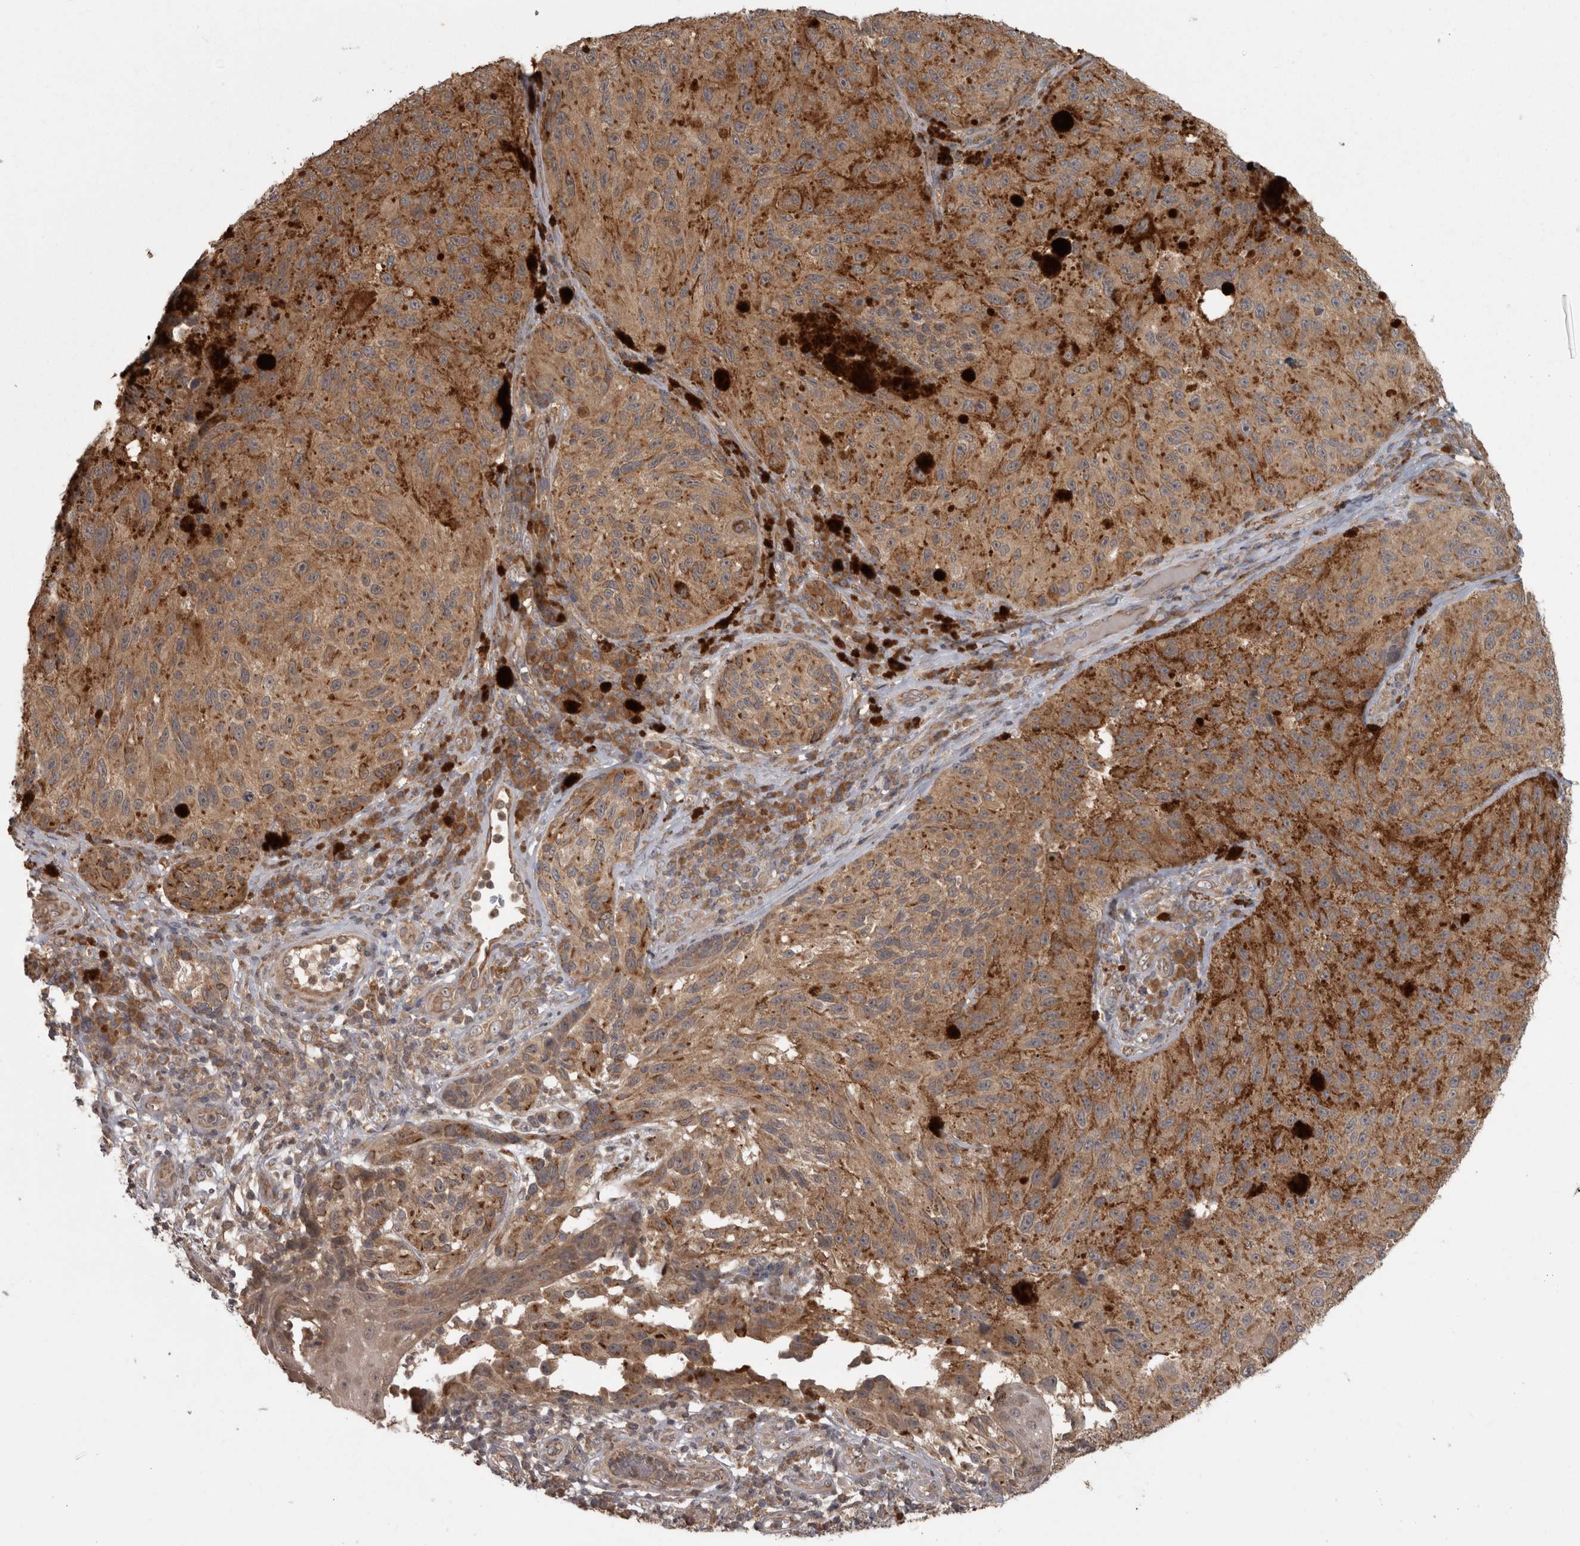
{"staining": {"intensity": "moderate", "quantity": ">75%", "location": "cytoplasmic/membranous"}, "tissue": "melanoma", "cell_type": "Tumor cells", "image_type": "cancer", "snomed": [{"axis": "morphology", "description": "Malignant melanoma, NOS"}, {"axis": "topography", "description": "Skin"}], "caption": "This image shows malignant melanoma stained with immunohistochemistry to label a protein in brown. The cytoplasmic/membranous of tumor cells show moderate positivity for the protein. Nuclei are counter-stained blue.", "gene": "MICU3", "patient": {"sex": "female", "age": 73}}